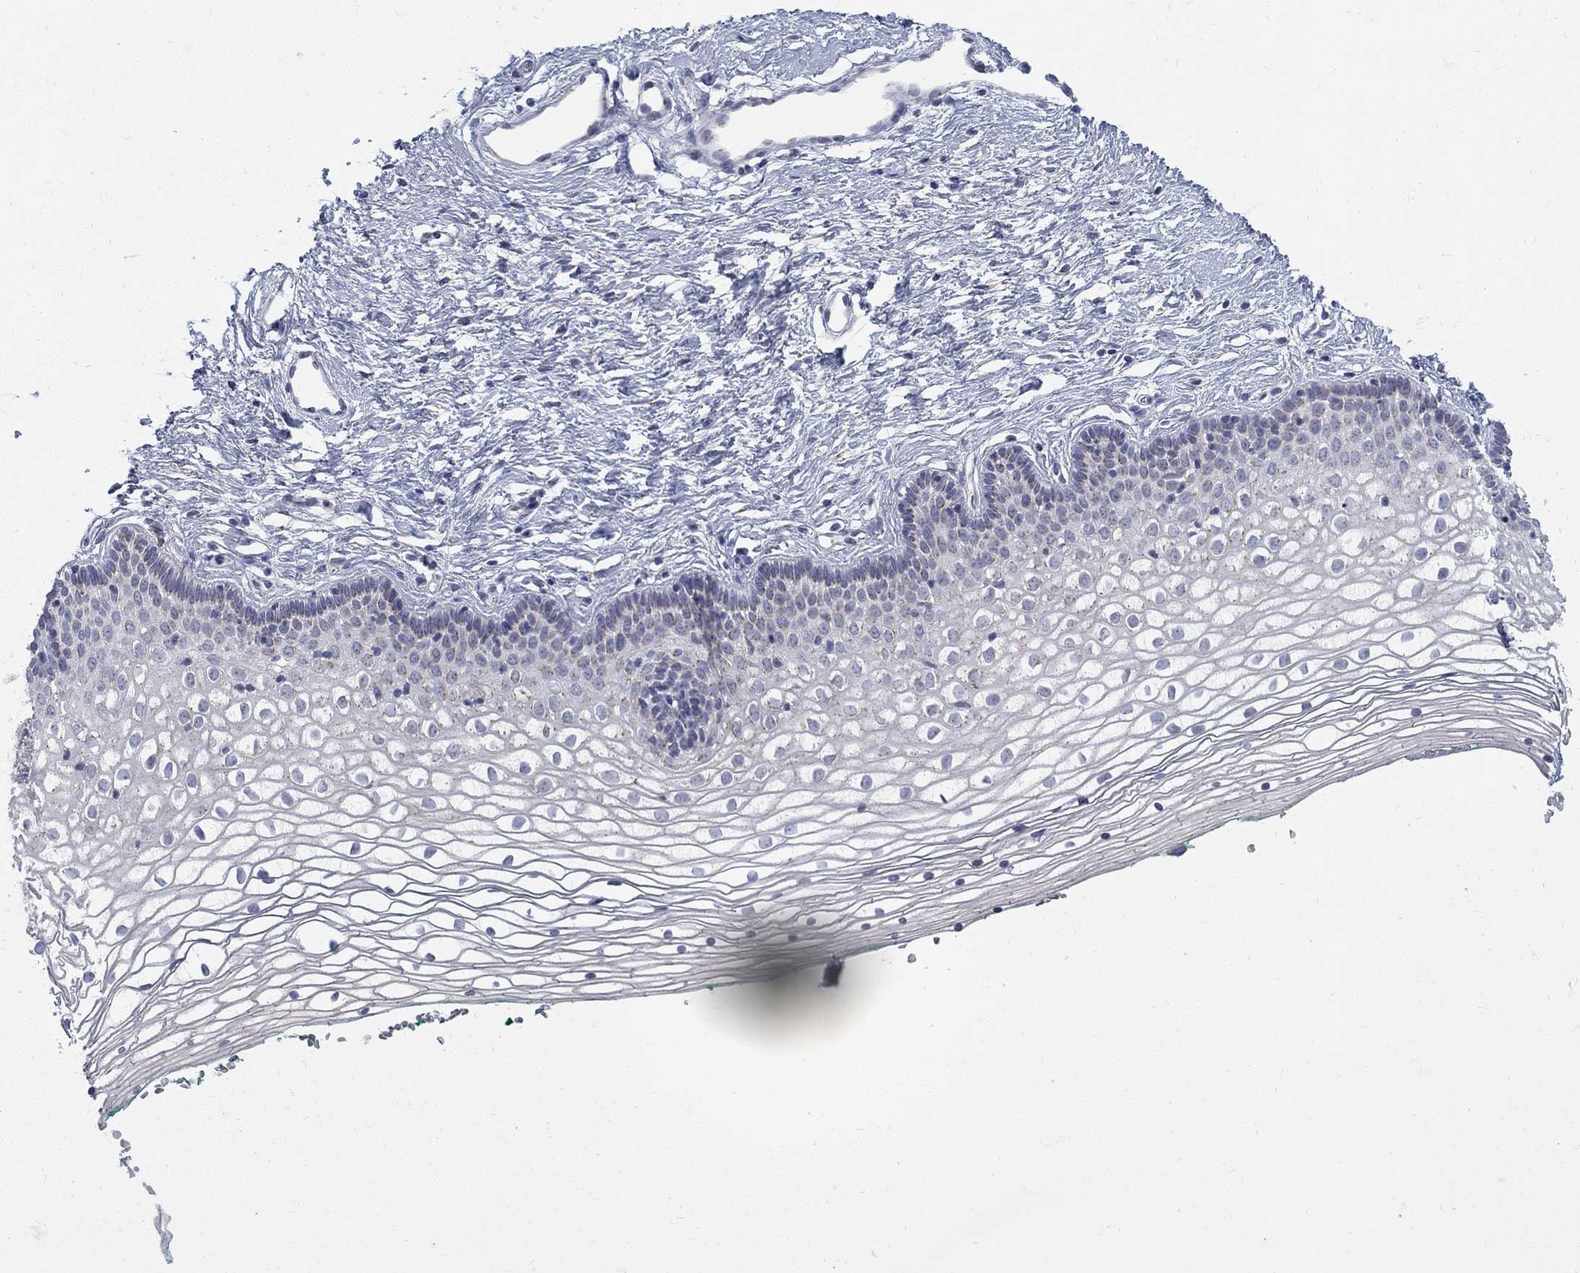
{"staining": {"intensity": "negative", "quantity": "none", "location": "none"}, "tissue": "vagina", "cell_type": "Squamous epithelial cells", "image_type": "normal", "snomed": [{"axis": "morphology", "description": "Normal tissue, NOS"}, {"axis": "topography", "description": "Vagina"}], "caption": "DAB immunohistochemical staining of benign human vagina exhibits no significant expression in squamous epithelial cells. (Brightfield microscopy of DAB (3,3'-diaminobenzidine) IHC at high magnification).", "gene": "PANK3", "patient": {"sex": "female", "age": 36}}